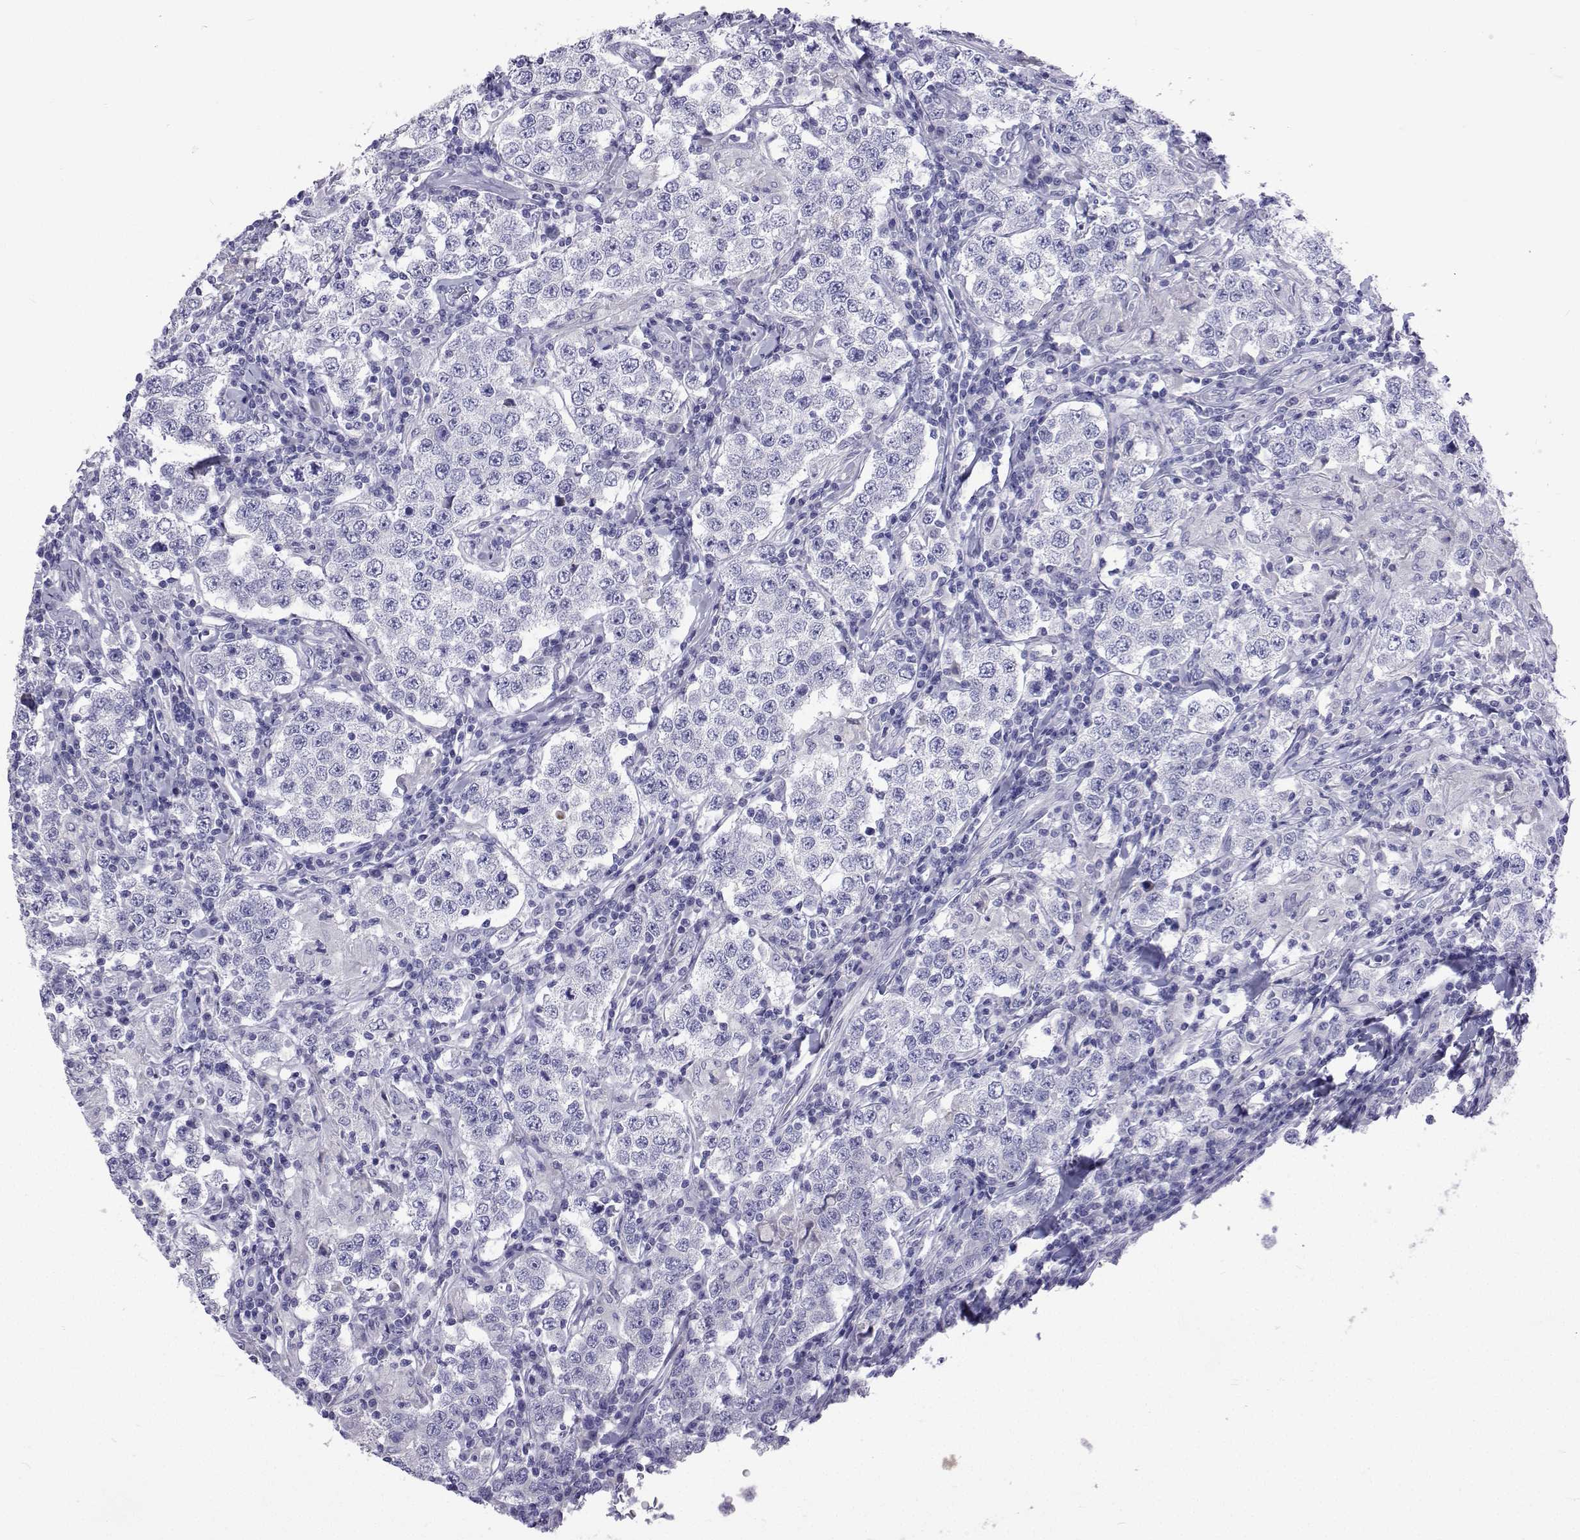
{"staining": {"intensity": "negative", "quantity": "none", "location": "none"}, "tissue": "testis cancer", "cell_type": "Tumor cells", "image_type": "cancer", "snomed": [{"axis": "morphology", "description": "Seminoma, NOS"}, {"axis": "morphology", "description": "Carcinoma, Embryonal, NOS"}, {"axis": "topography", "description": "Testis"}], "caption": "Immunohistochemistry photomicrograph of neoplastic tissue: testis embryonal carcinoma stained with DAB reveals no significant protein expression in tumor cells.", "gene": "UMODL1", "patient": {"sex": "male", "age": 41}}